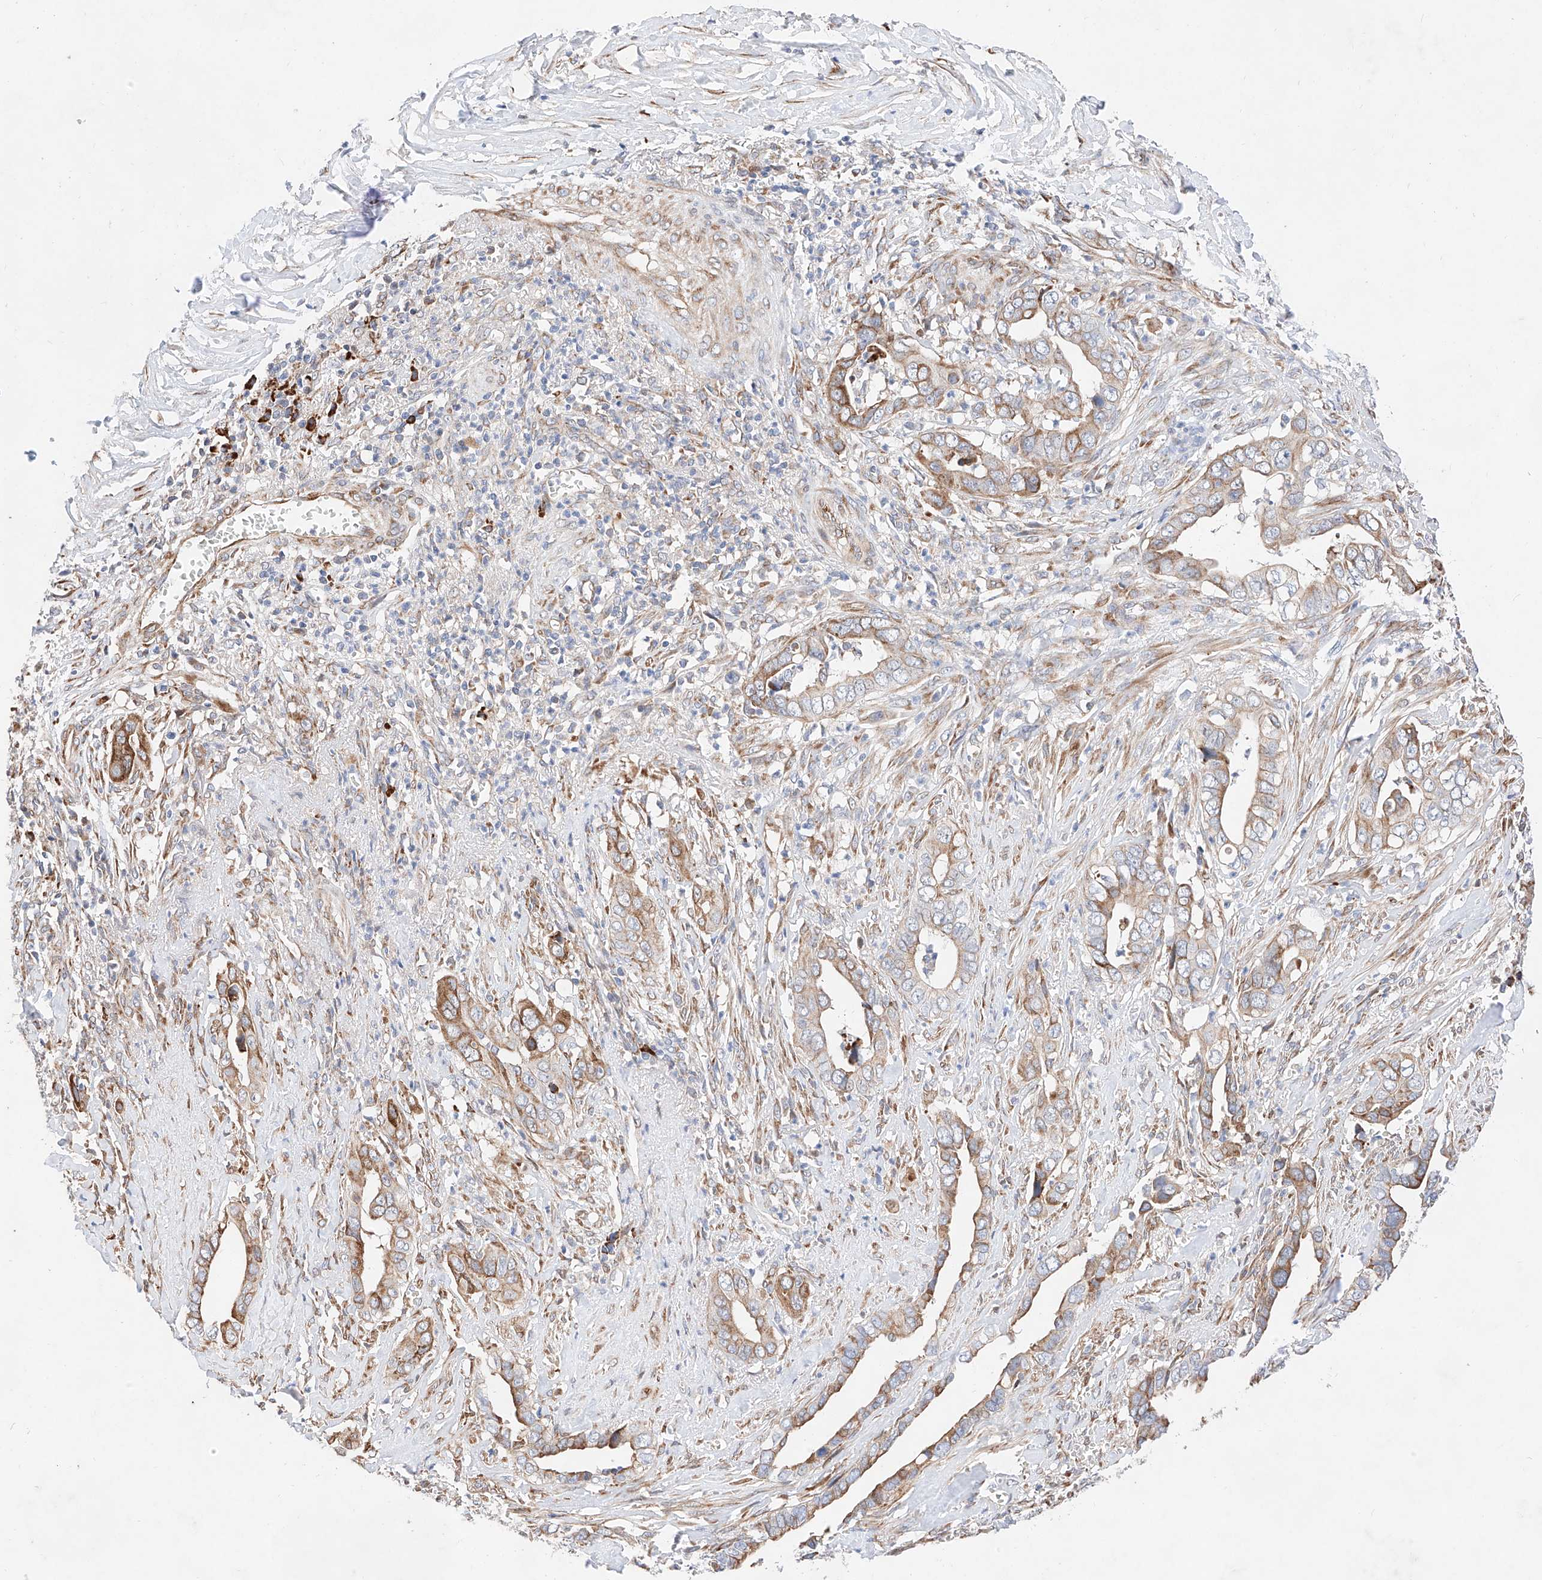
{"staining": {"intensity": "moderate", "quantity": "25%-75%", "location": "cytoplasmic/membranous"}, "tissue": "liver cancer", "cell_type": "Tumor cells", "image_type": "cancer", "snomed": [{"axis": "morphology", "description": "Cholangiocarcinoma"}, {"axis": "topography", "description": "Liver"}], "caption": "Protein analysis of liver cancer tissue shows moderate cytoplasmic/membranous expression in approximately 25%-75% of tumor cells. The staining is performed using DAB brown chromogen to label protein expression. The nuclei are counter-stained blue using hematoxylin.", "gene": "ATP9B", "patient": {"sex": "female", "age": 79}}